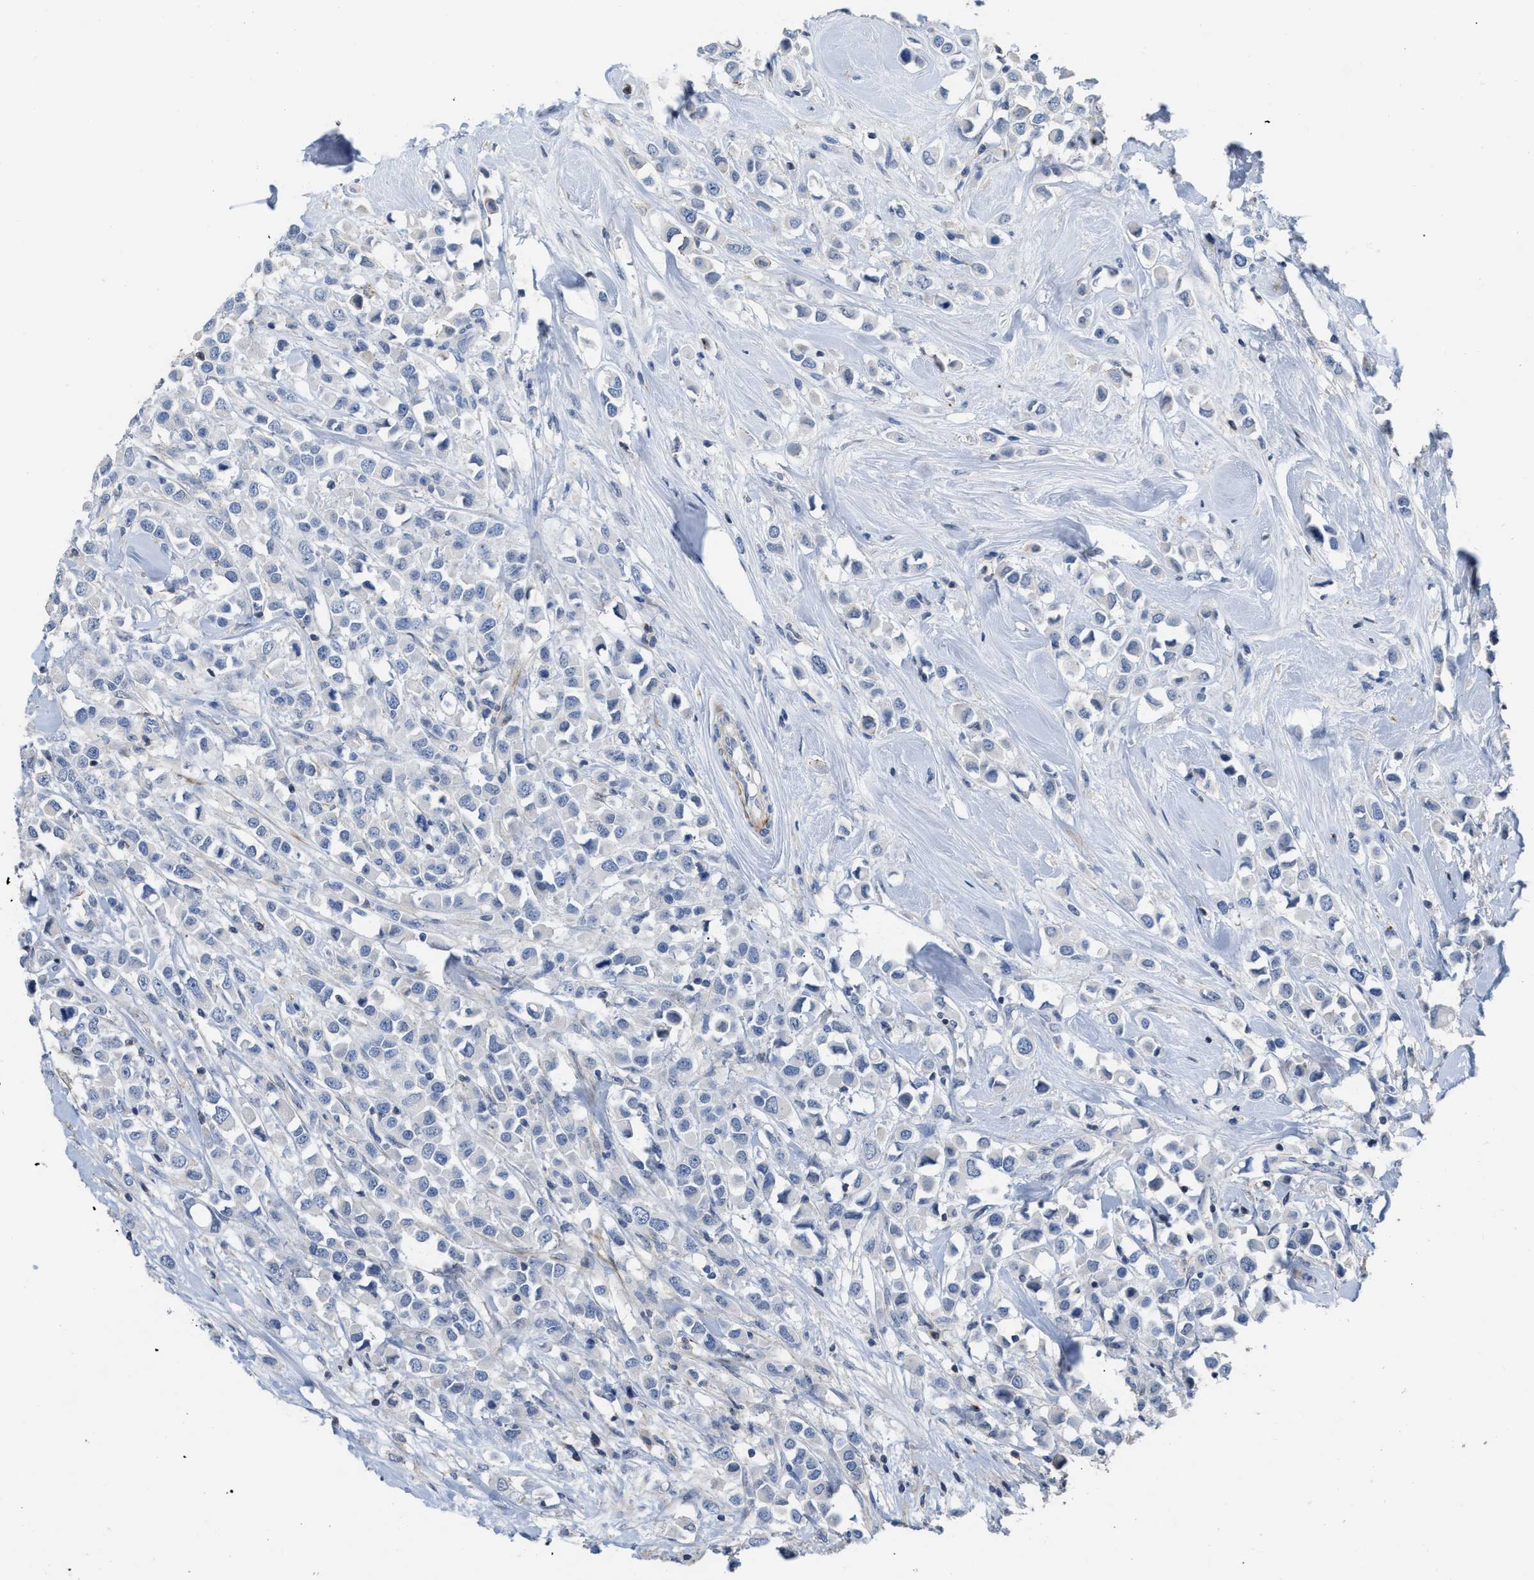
{"staining": {"intensity": "negative", "quantity": "none", "location": "none"}, "tissue": "breast cancer", "cell_type": "Tumor cells", "image_type": "cancer", "snomed": [{"axis": "morphology", "description": "Duct carcinoma"}, {"axis": "topography", "description": "Breast"}], "caption": "Human breast intraductal carcinoma stained for a protein using immunohistochemistry shows no expression in tumor cells.", "gene": "PRMT2", "patient": {"sex": "female", "age": 61}}